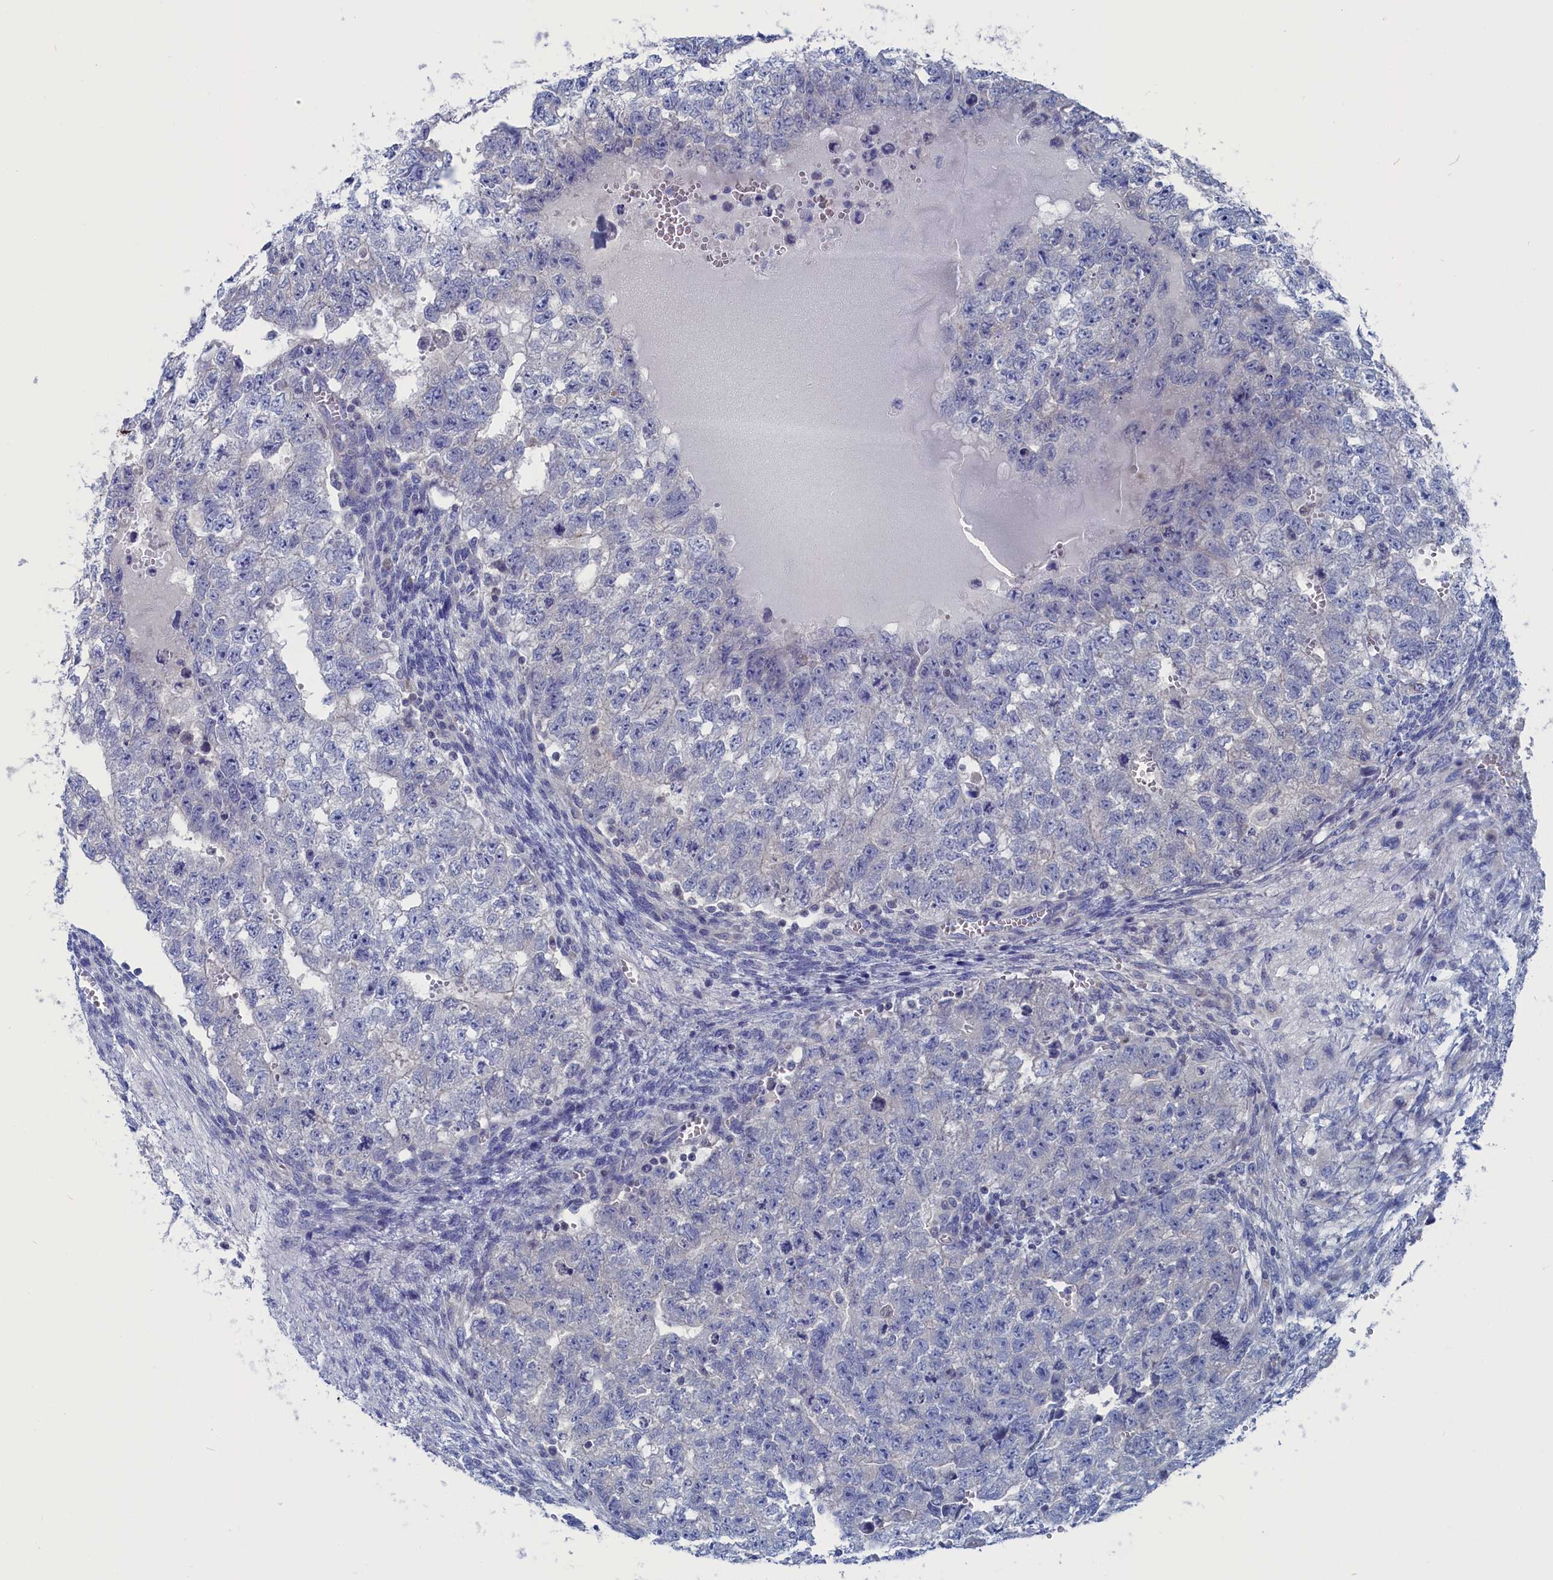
{"staining": {"intensity": "negative", "quantity": "none", "location": "none"}, "tissue": "testis cancer", "cell_type": "Tumor cells", "image_type": "cancer", "snomed": [{"axis": "morphology", "description": "Seminoma, NOS"}, {"axis": "morphology", "description": "Carcinoma, Embryonal, NOS"}, {"axis": "topography", "description": "Testis"}], "caption": "This is an immunohistochemistry (IHC) micrograph of embryonal carcinoma (testis). There is no expression in tumor cells.", "gene": "CEND1", "patient": {"sex": "male", "age": 38}}